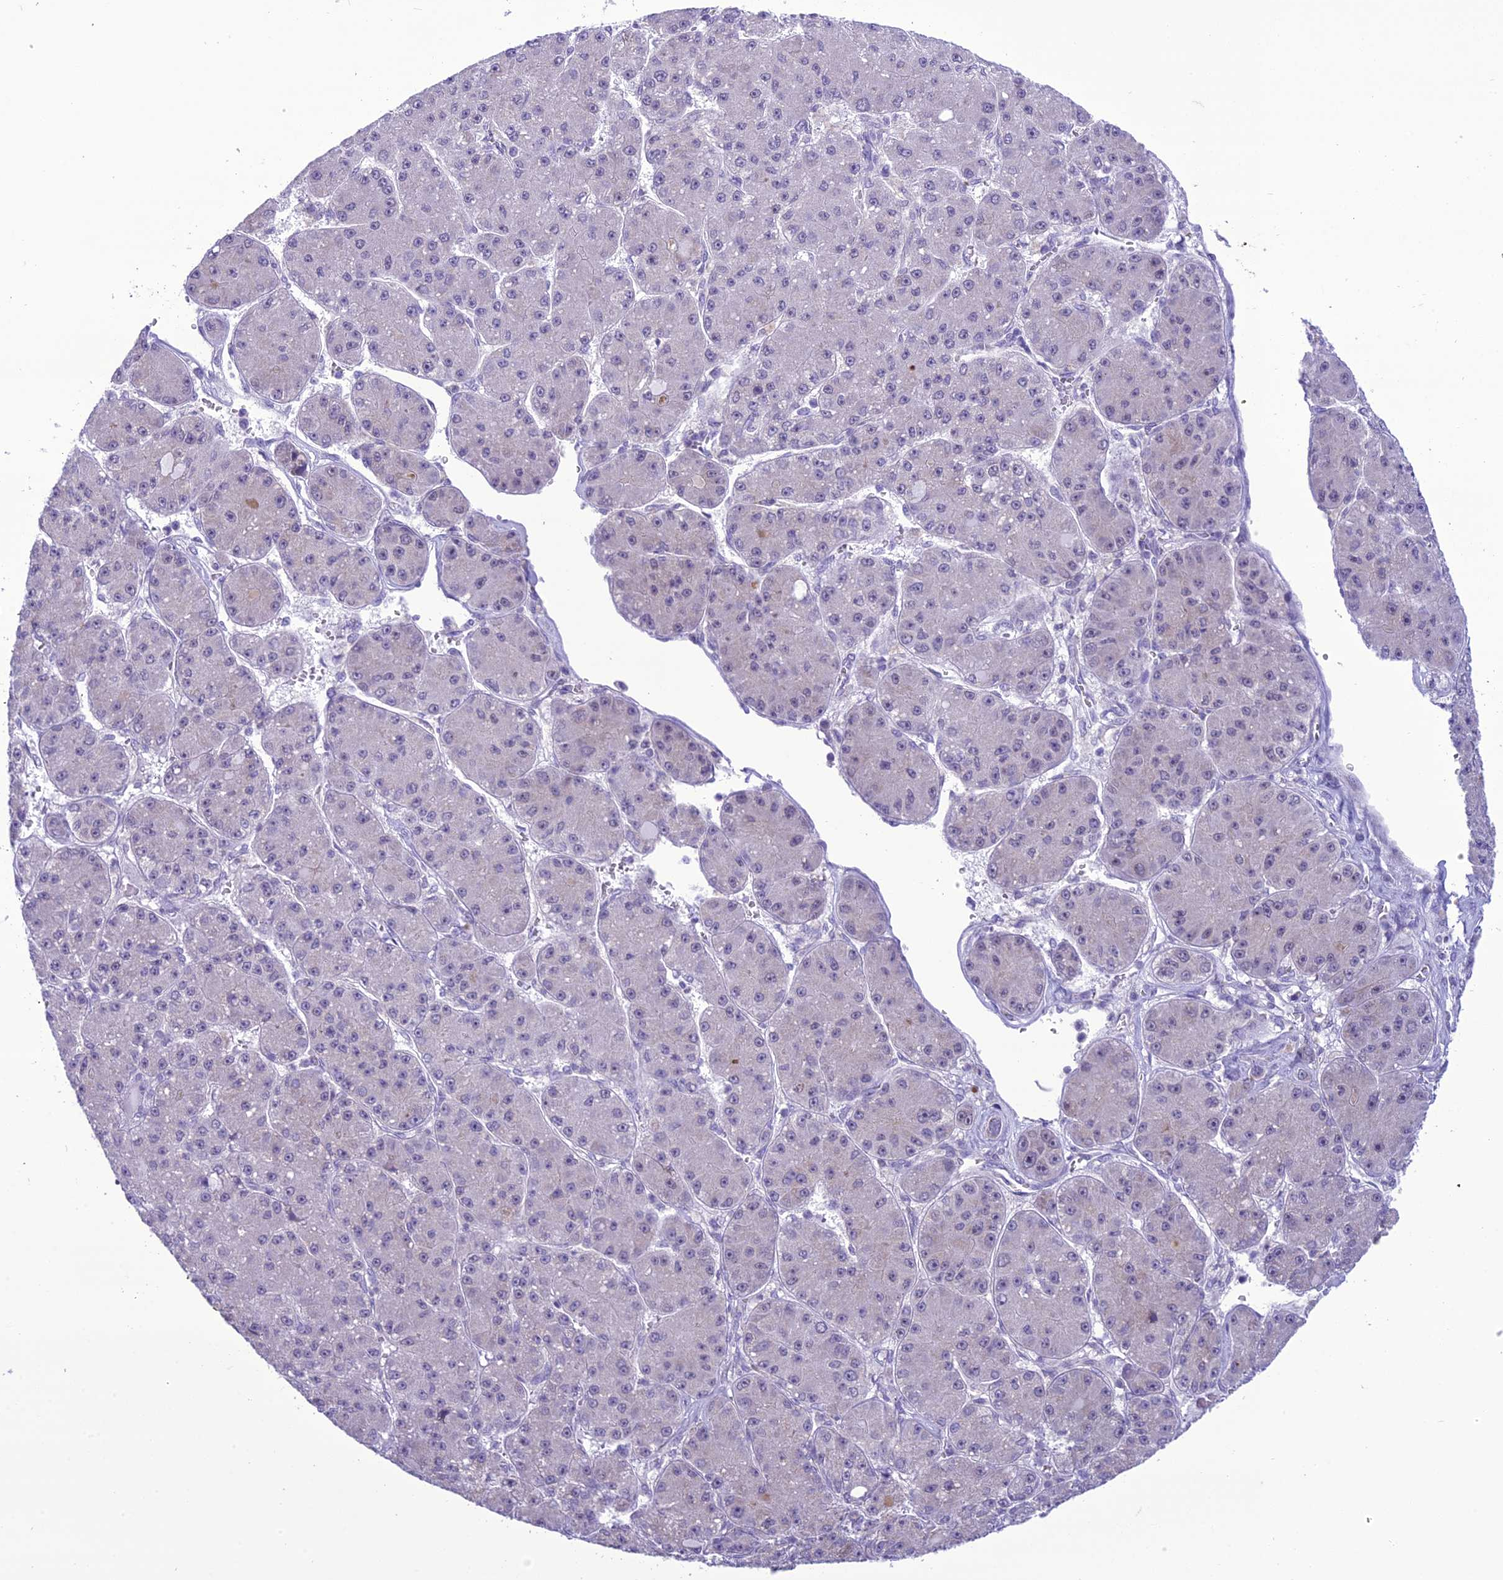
{"staining": {"intensity": "negative", "quantity": "none", "location": "none"}, "tissue": "liver cancer", "cell_type": "Tumor cells", "image_type": "cancer", "snomed": [{"axis": "morphology", "description": "Carcinoma, Hepatocellular, NOS"}, {"axis": "topography", "description": "Liver"}], "caption": "This is a histopathology image of IHC staining of liver cancer, which shows no staining in tumor cells.", "gene": "B9D2", "patient": {"sex": "male", "age": 67}}